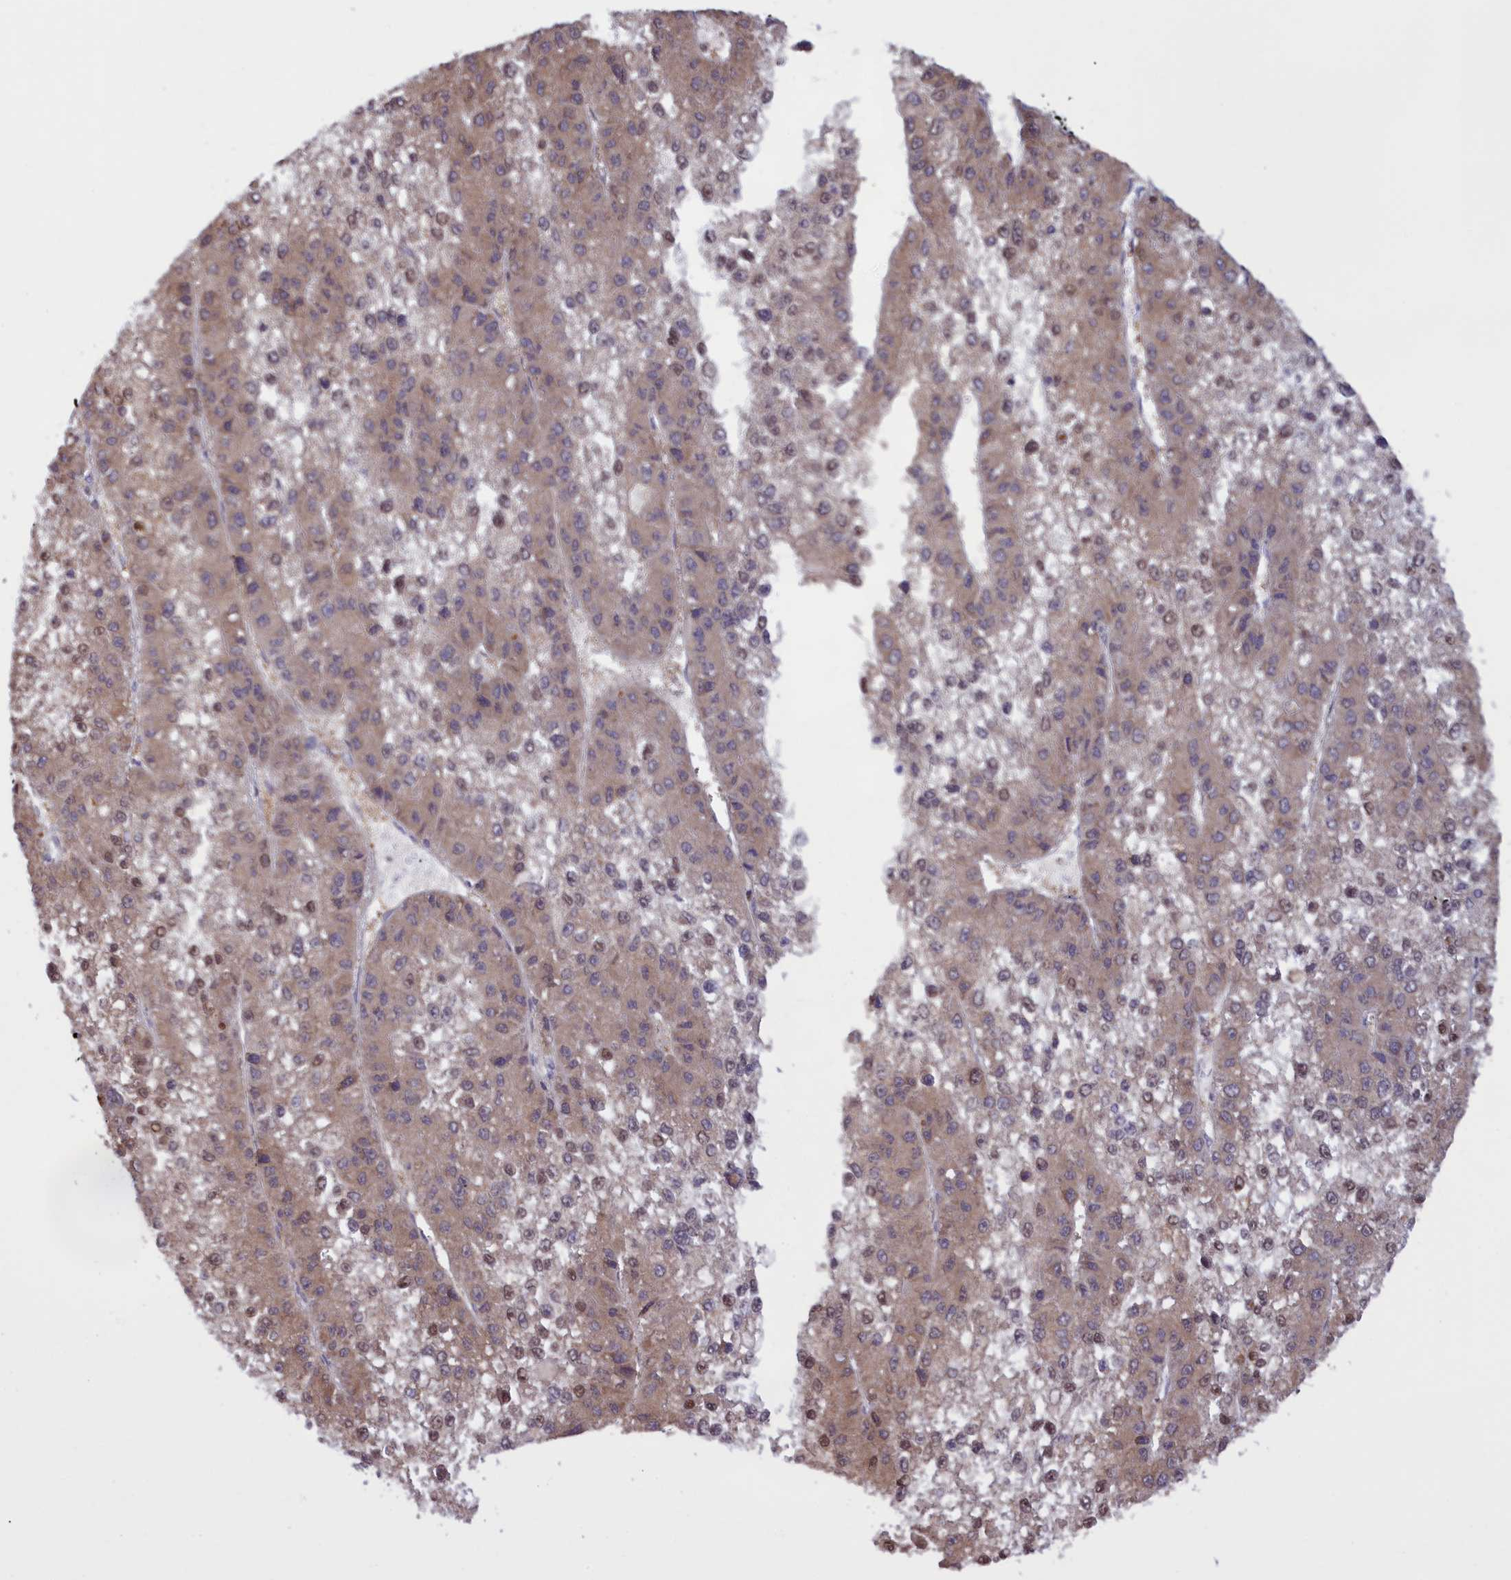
{"staining": {"intensity": "weak", "quantity": "25%-75%", "location": "cytoplasmic/membranous,nuclear"}, "tissue": "liver cancer", "cell_type": "Tumor cells", "image_type": "cancer", "snomed": [{"axis": "morphology", "description": "Carcinoma, Hepatocellular, NOS"}, {"axis": "topography", "description": "Liver"}], "caption": "Protein staining of liver cancer (hepatocellular carcinoma) tissue demonstrates weak cytoplasmic/membranous and nuclear expression in about 25%-75% of tumor cells.", "gene": "IZUMO2", "patient": {"sex": "female", "age": 73}}